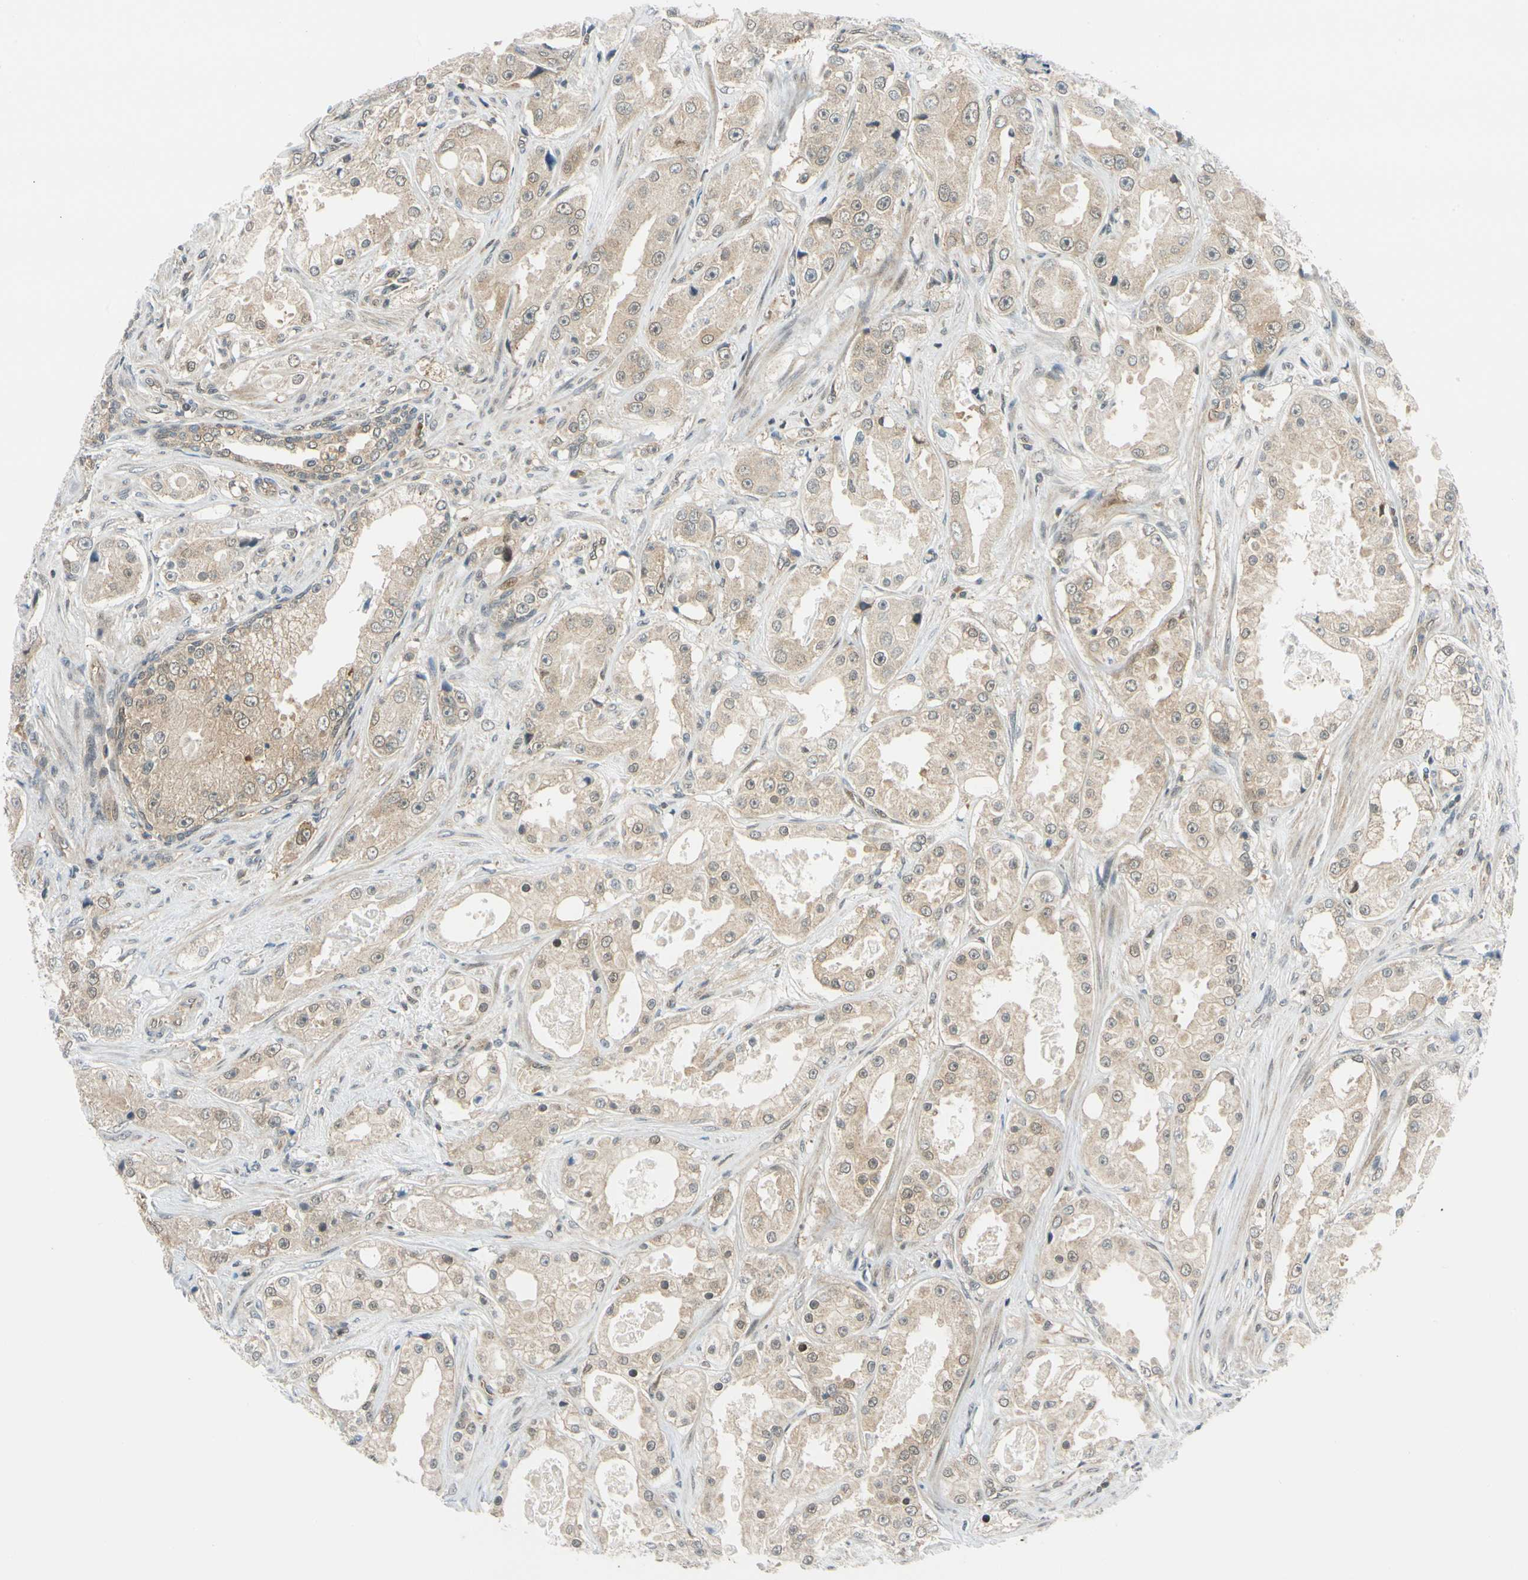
{"staining": {"intensity": "weak", "quantity": "25%-75%", "location": "cytoplasmic/membranous"}, "tissue": "prostate cancer", "cell_type": "Tumor cells", "image_type": "cancer", "snomed": [{"axis": "morphology", "description": "Adenocarcinoma, High grade"}, {"axis": "topography", "description": "Prostate"}], "caption": "Approximately 25%-75% of tumor cells in prostate cancer (adenocarcinoma (high-grade)) show weak cytoplasmic/membranous protein positivity as visualized by brown immunohistochemical staining.", "gene": "MAPK9", "patient": {"sex": "male", "age": 73}}